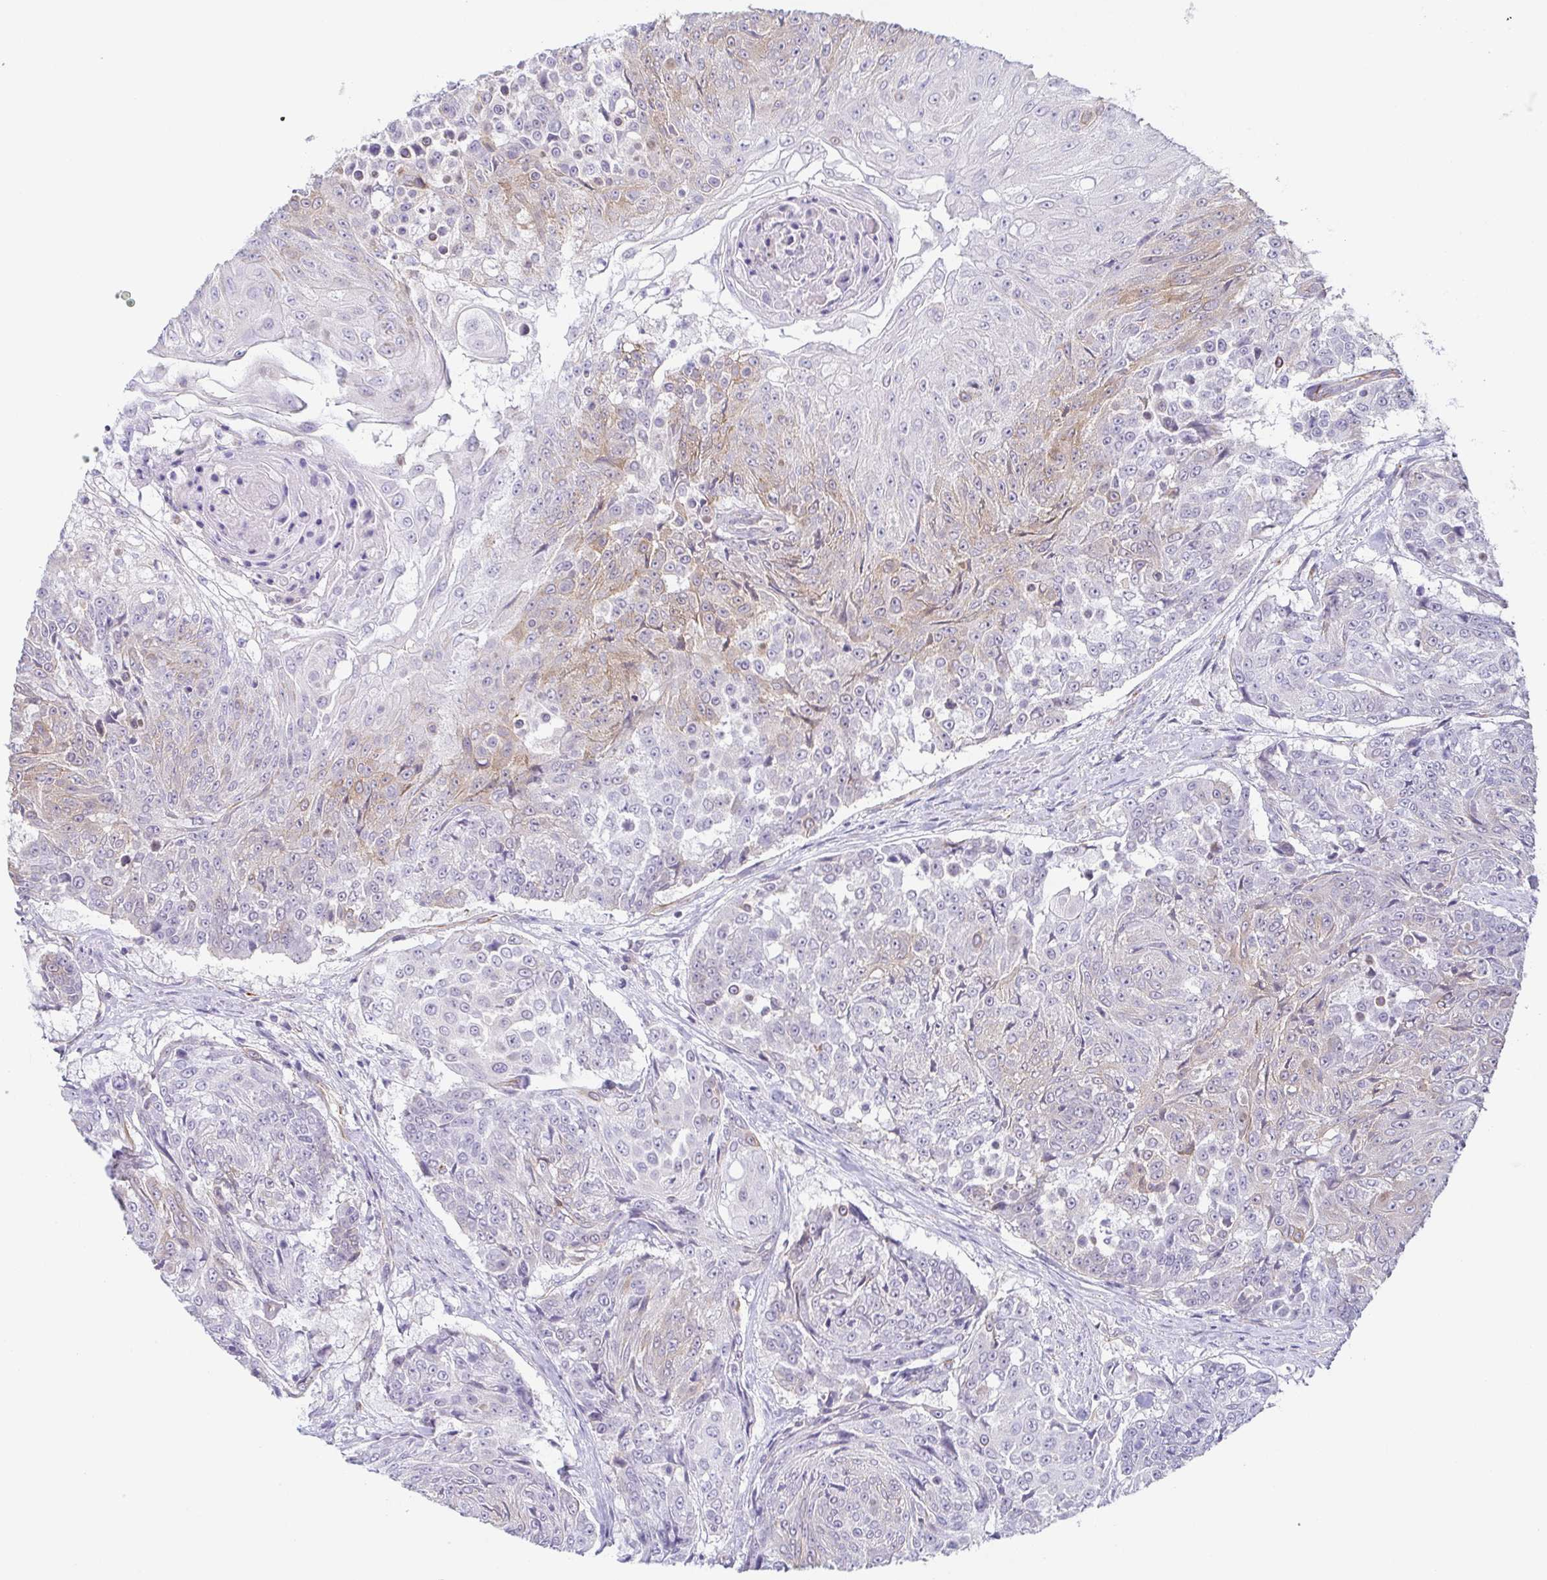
{"staining": {"intensity": "weak", "quantity": "<25%", "location": "cytoplasmic/membranous"}, "tissue": "urothelial cancer", "cell_type": "Tumor cells", "image_type": "cancer", "snomed": [{"axis": "morphology", "description": "Urothelial carcinoma, High grade"}, {"axis": "topography", "description": "Urinary bladder"}], "caption": "DAB immunohistochemical staining of human urothelial cancer shows no significant staining in tumor cells.", "gene": "COL17A1", "patient": {"sex": "female", "age": 63}}